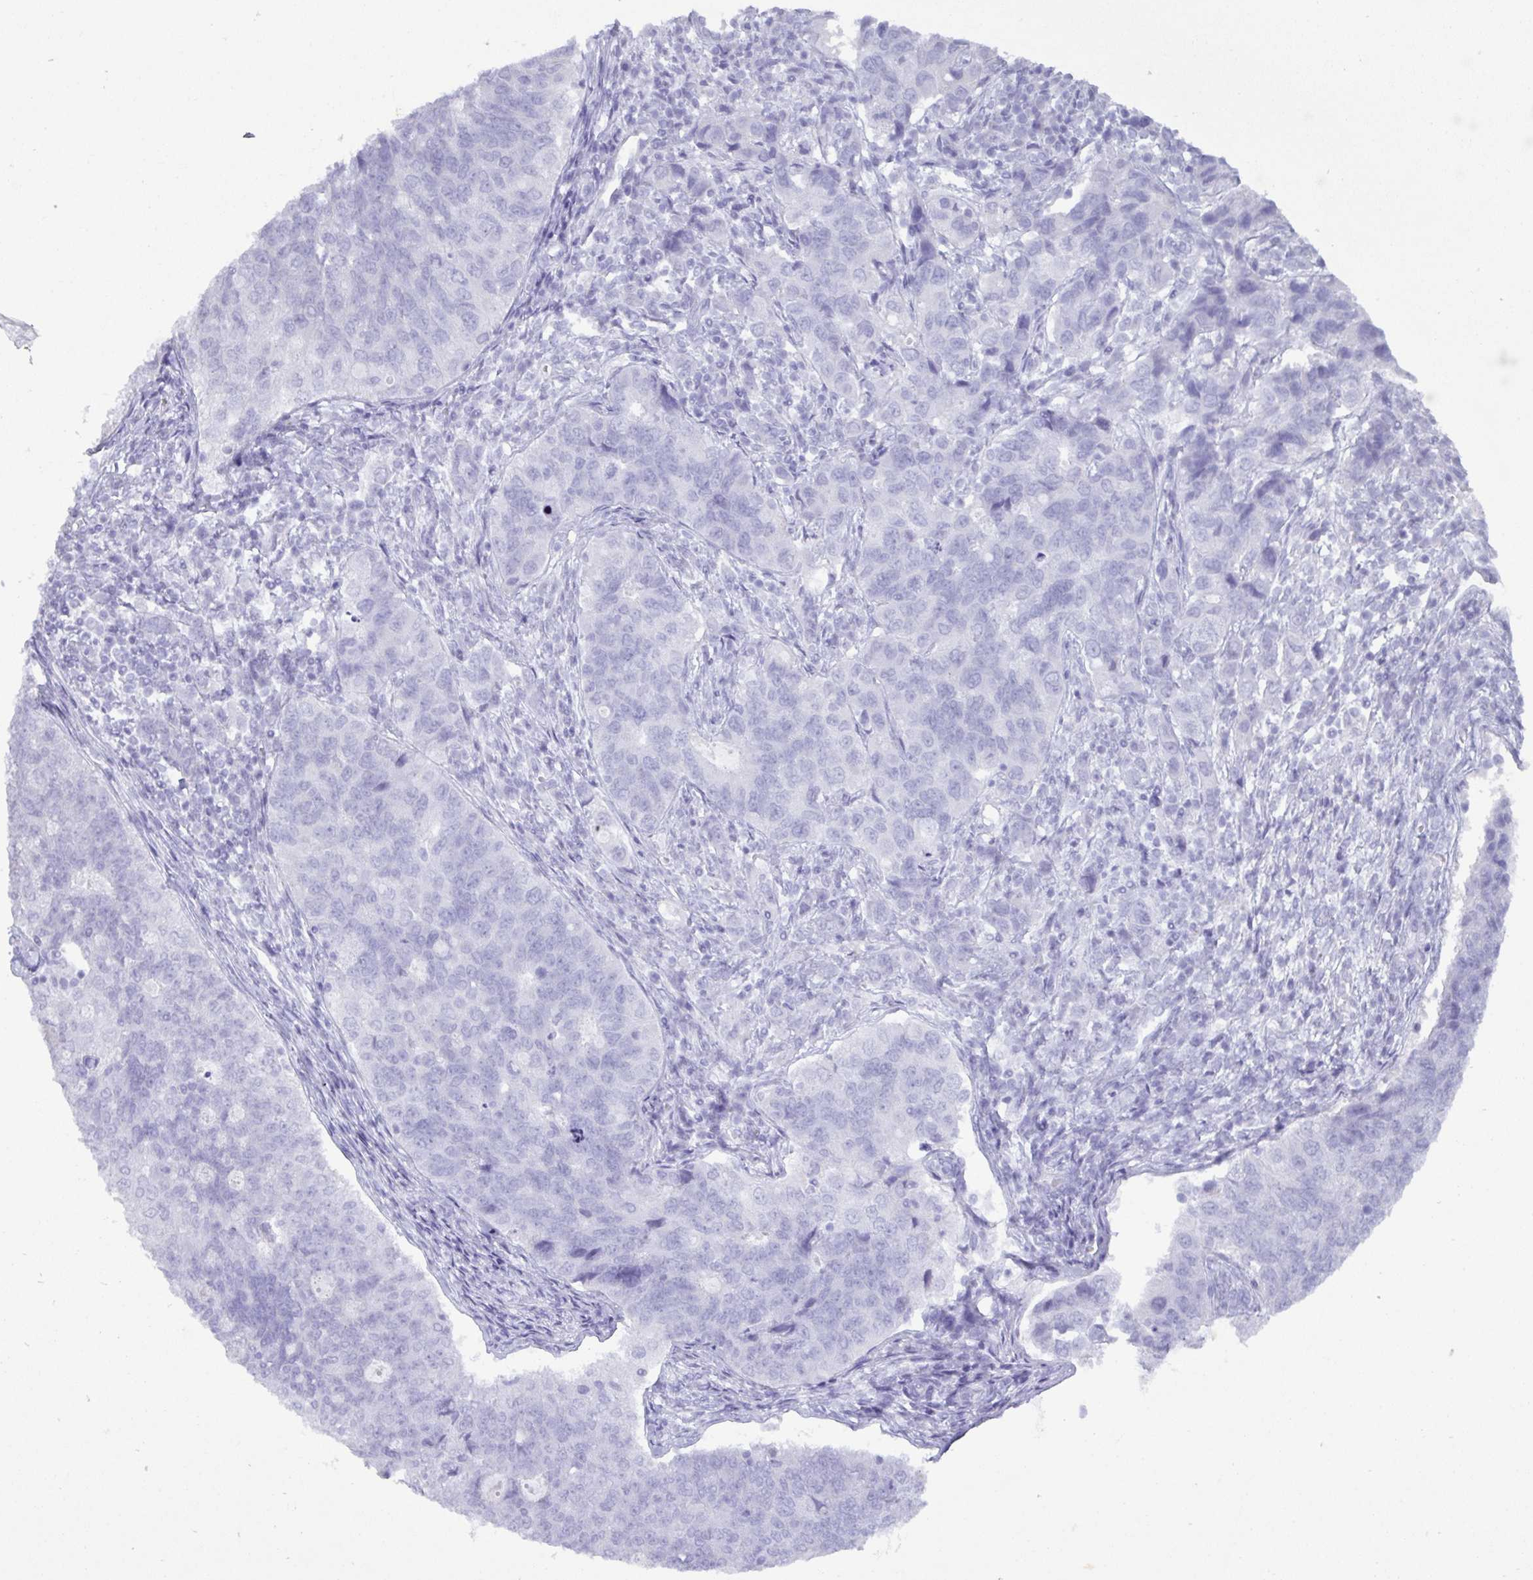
{"staining": {"intensity": "negative", "quantity": "none", "location": "none"}, "tissue": "endometrial cancer", "cell_type": "Tumor cells", "image_type": "cancer", "snomed": [{"axis": "morphology", "description": "Adenocarcinoma, NOS"}, {"axis": "topography", "description": "Endometrium"}], "caption": "Immunohistochemistry of adenocarcinoma (endometrial) displays no expression in tumor cells.", "gene": "C4orf33", "patient": {"sex": "female", "age": 43}}